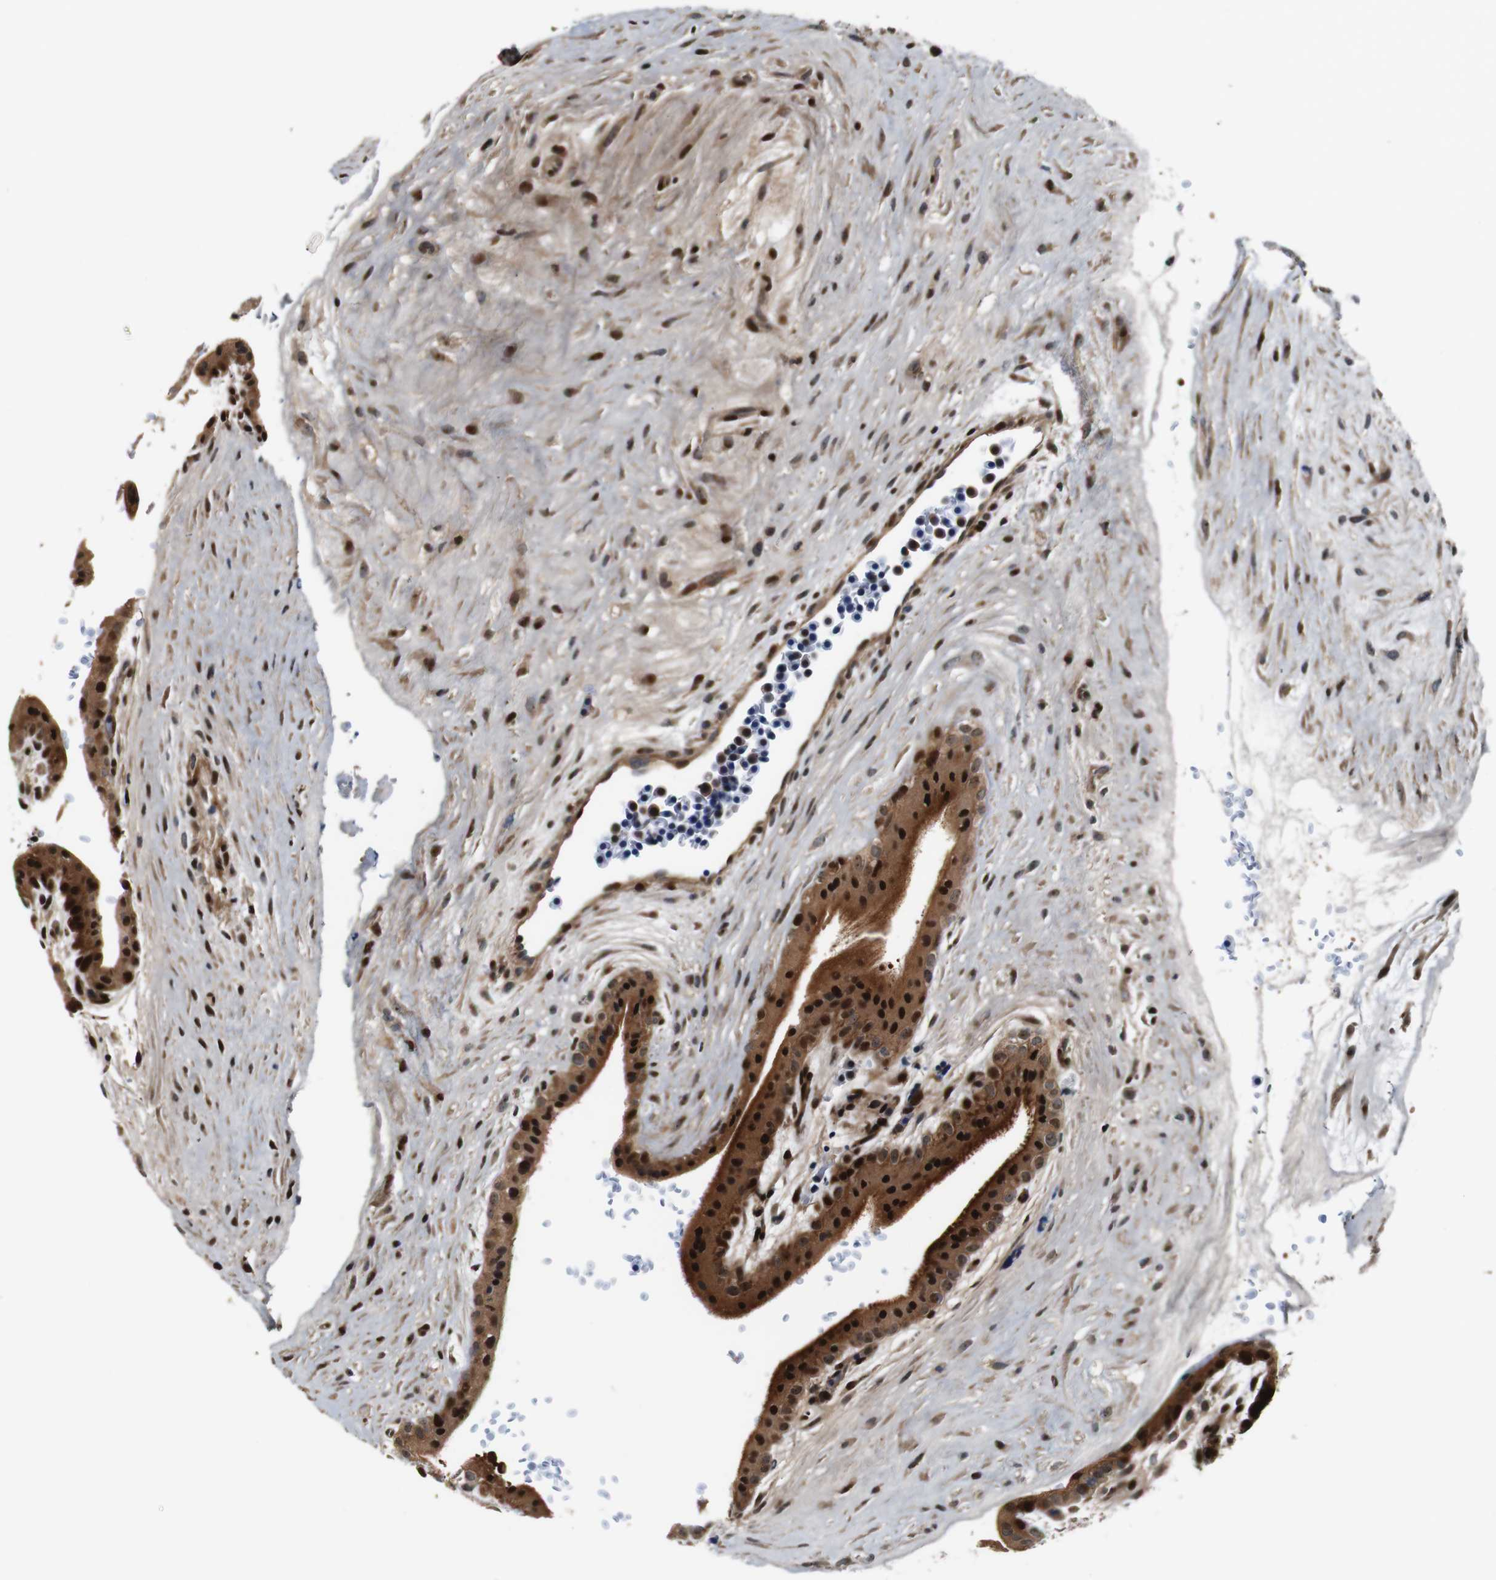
{"staining": {"intensity": "strong", "quantity": ">75%", "location": "cytoplasmic/membranous,nuclear"}, "tissue": "placenta", "cell_type": "Decidual cells", "image_type": "normal", "snomed": [{"axis": "morphology", "description": "Normal tissue, NOS"}, {"axis": "topography", "description": "Placenta"}], "caption": "Immunohistochemical staining of normal human placenta shows high levels of strong cytoplasmic/membranous,nuclear expression in about >75% of decidual cells.", "gene": "LRP4", "patient": {"sex": "female", "age": 35}}